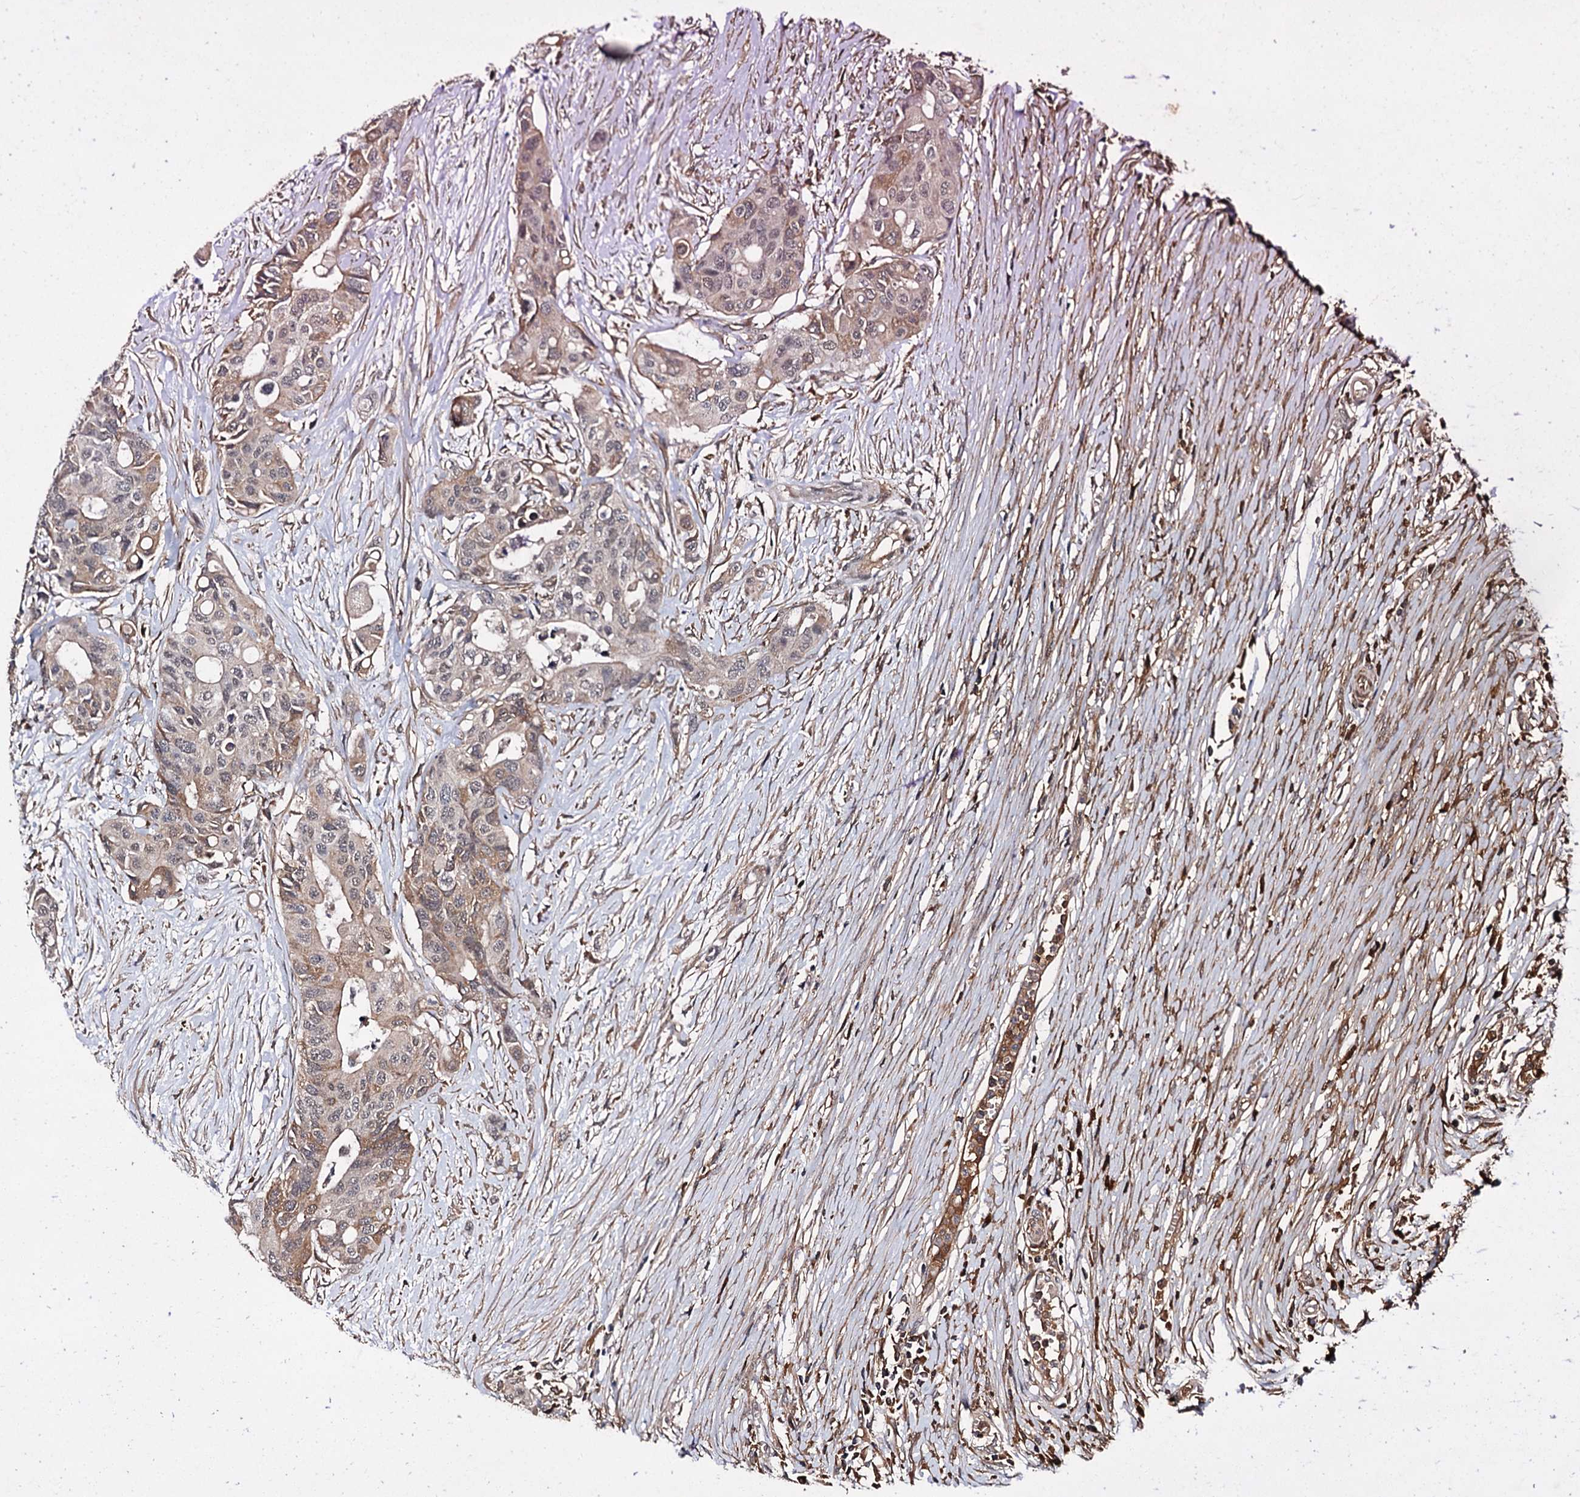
{"staining": {"intensity": "moderate", "quantity": "25%-75%", "location": "cytoplasmic/membranous"}, "tissue": "colorectal cancer", "cell_type": "Tumor cells", "image_type": "cancer", "snomed": [{"axis": "morphology", "description": "Adenocarcinoma, NOS"}, {"axis": "topography", "description": "Colon"}], "caption": "Colorectal cancer stained for a protein reveals moderate cytoplasmic/membranous positivity in tumor cells. (DAB (3,3'-diaminobenzidine) = brown stain, brightfield microscopy at high magnification).", "gene": "MBD6", "patient": {"sex": "male", "age": 77}}